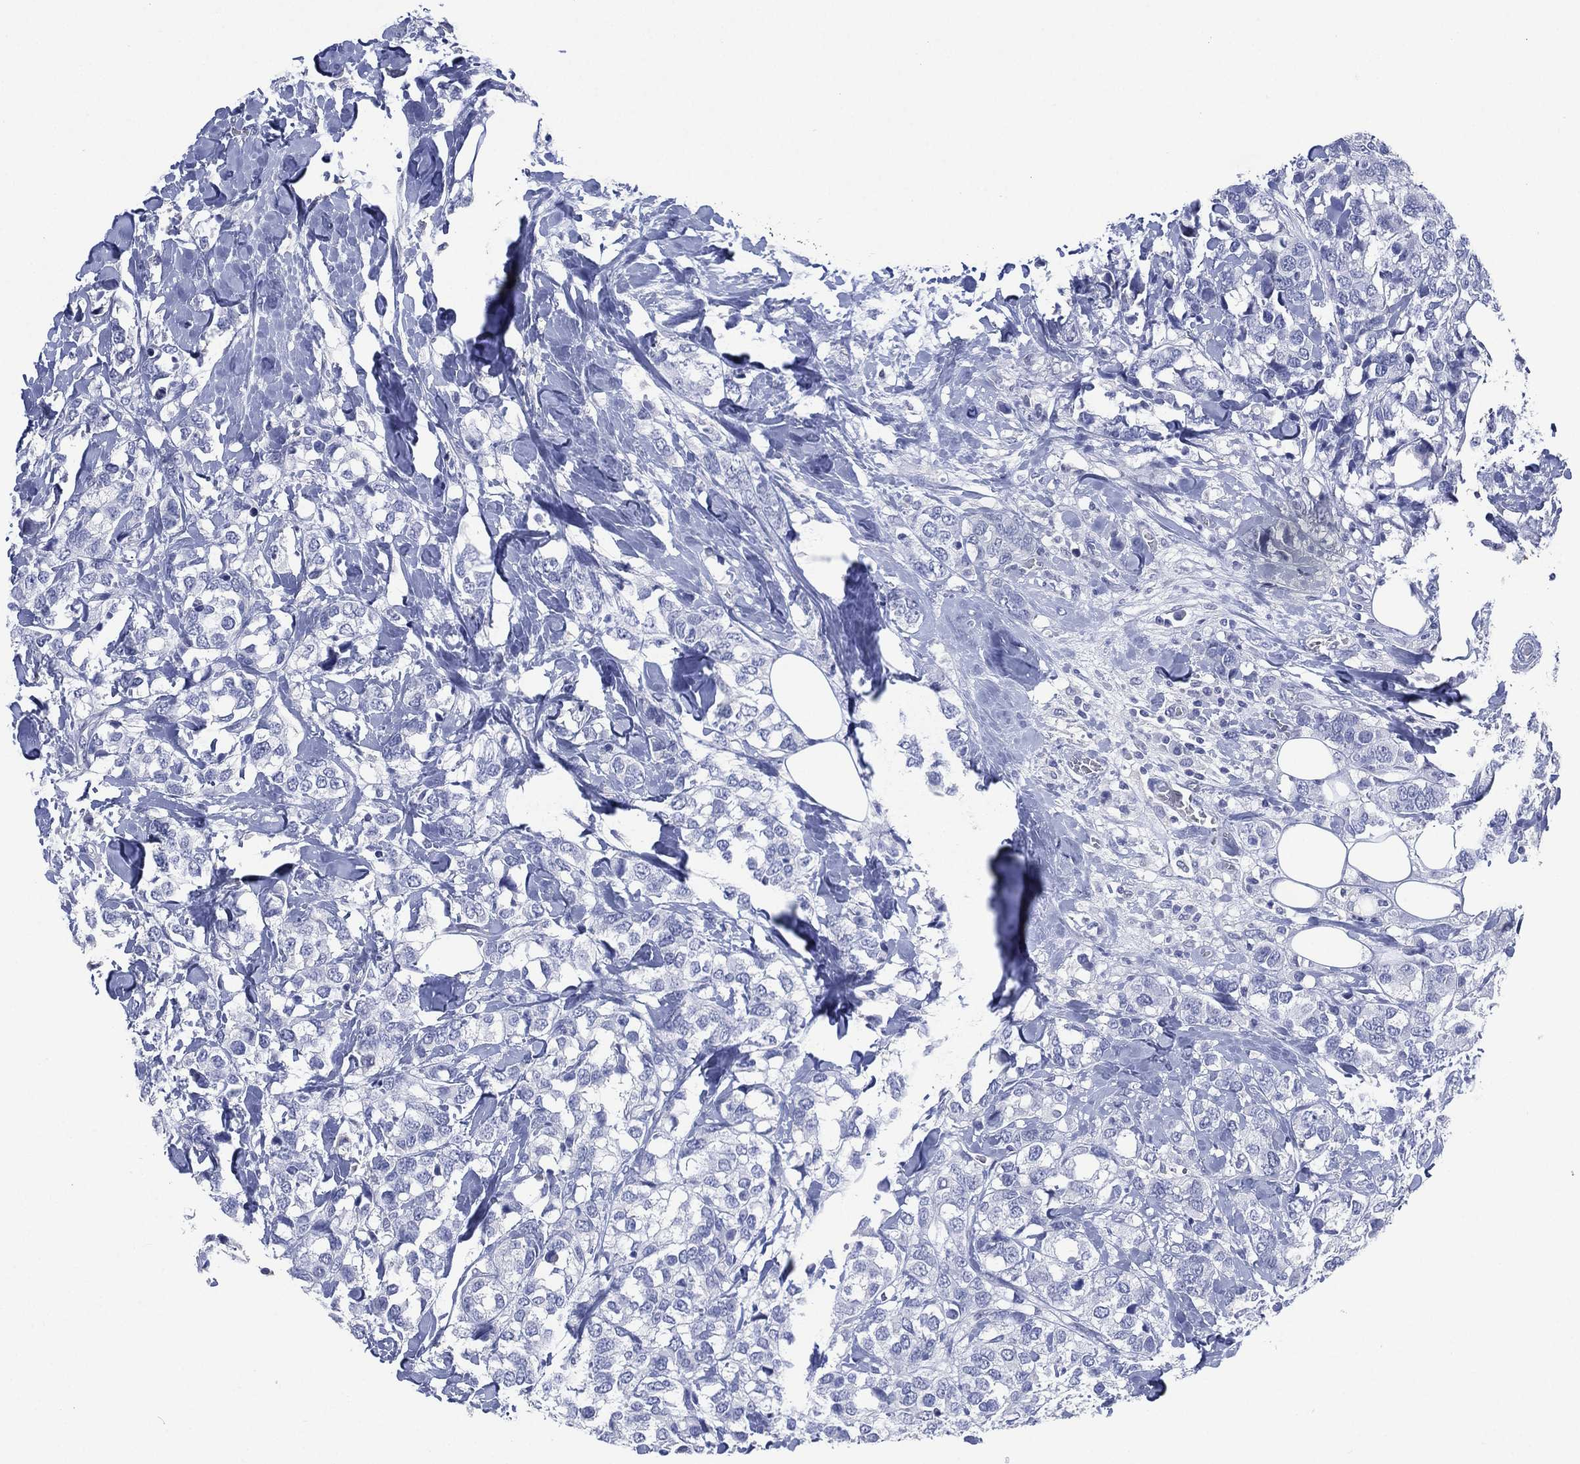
{"staining": {"intensity": "negative", "quantity": "none", "location": "none"}, "tissue": "breast cancer", "cell_type": "Tumor cells", "image_type": "cancer", "snomed": [{"axis": "morphology", "description": "Lobular carcinoma"}, {"axis": "topography", "description": "Breast"}], "caption": "This is a micrograph of immunohistochemistry staining of breast cancer, which shows no positivity in tumor cells.", "gene": "TMEM247", "patient": {"sex": "female", "age": 59}}